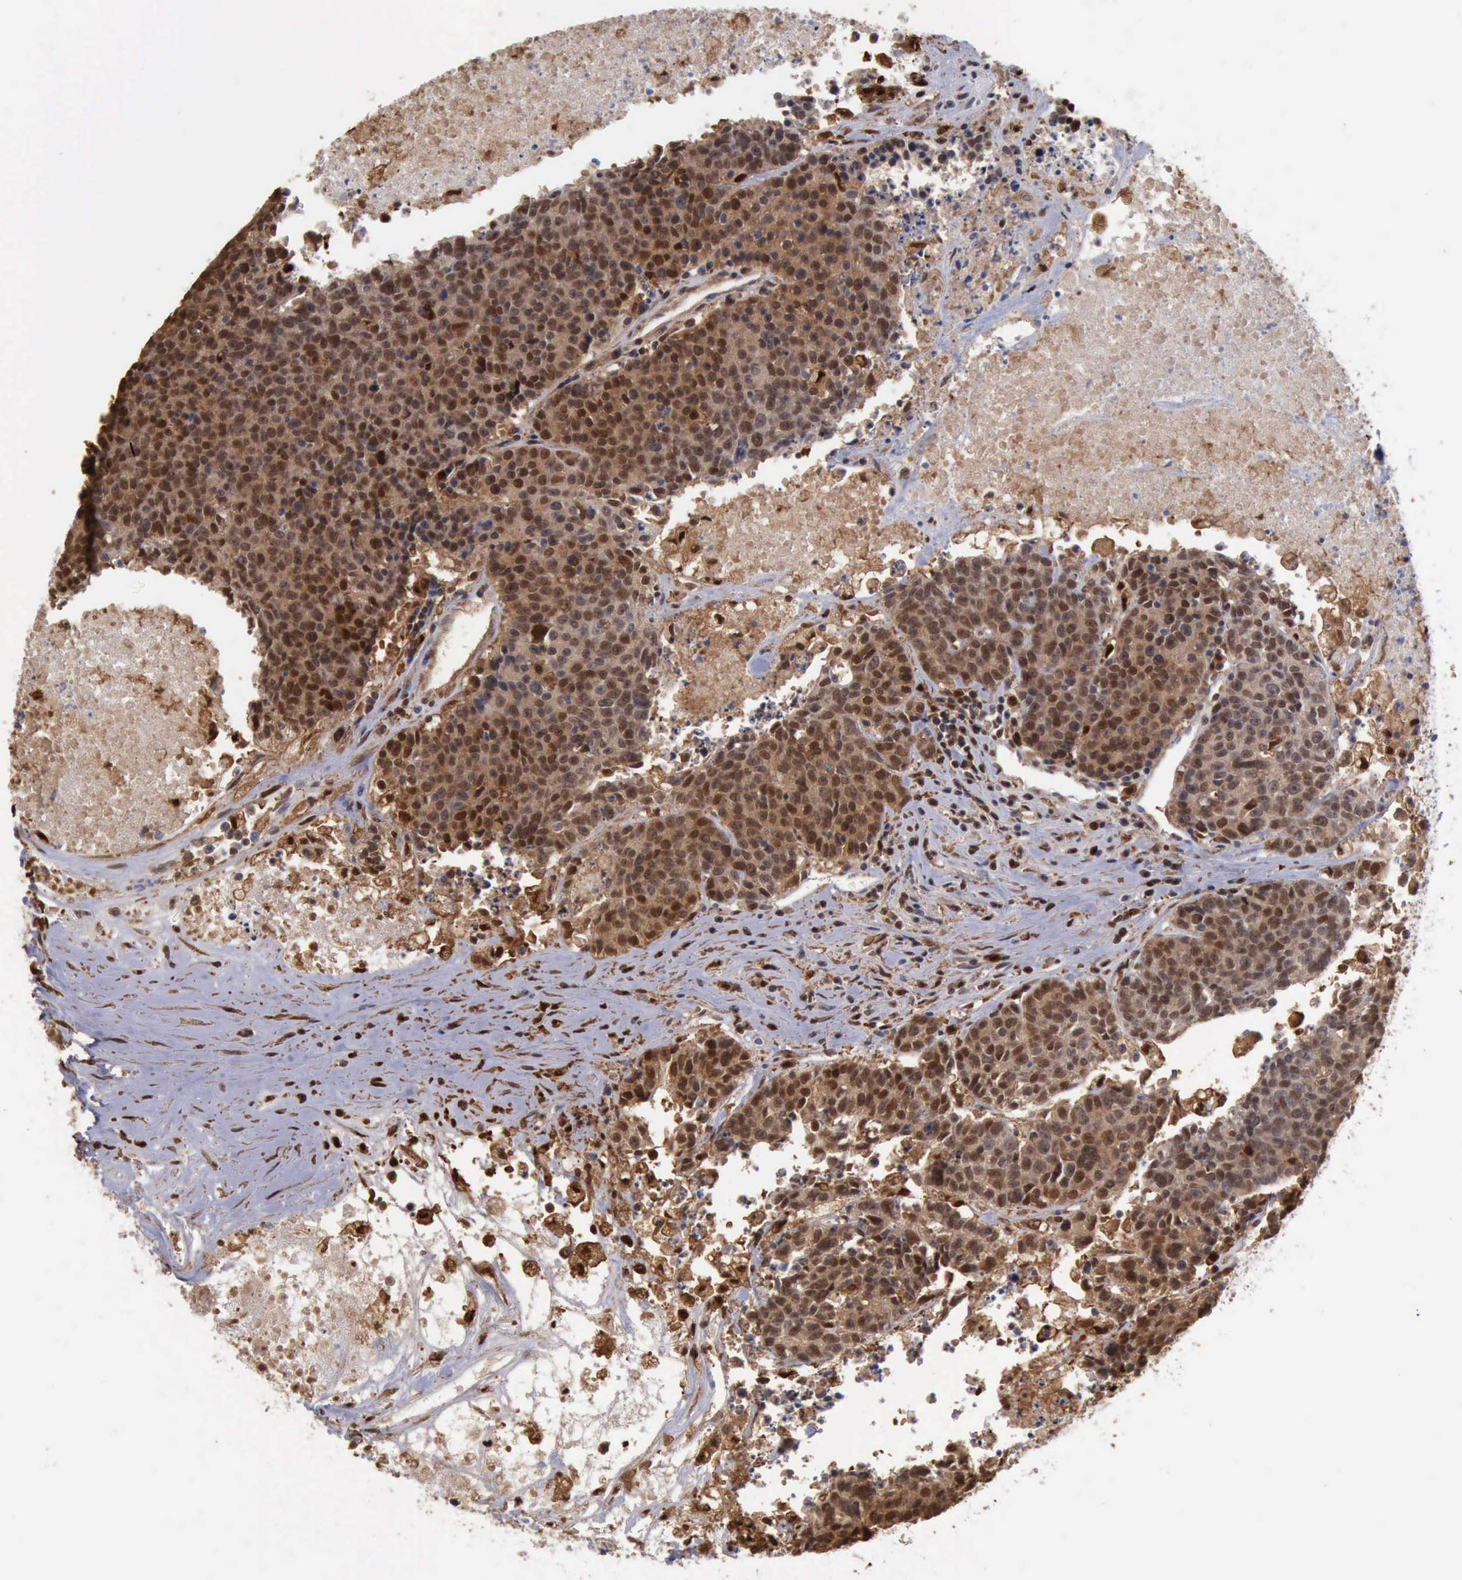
{"staining": {"intensity": "moderate", "quantity": ">75%", "location": "cytoplasmic/membranous,nuclear"}, "tissue": "colorectal cancer", "cell_type": "Tumor cells", "image_type": "cancer", "snomed": [{"axis": "morphology", "description": "Adenocarcinoma, NOS"}, {"axis": "topography", "description": "Colon"}], "caption": "The micrograph exhibits immunohistochemical staining of colorectal cancer (adenocarcinoma). There is moderate cytoplasmic/membranous and nuclear staining is seen in approximately >75% of tumor cells.", "gene": "STAT1", "patient": {"sex": "female", "age": 53}}